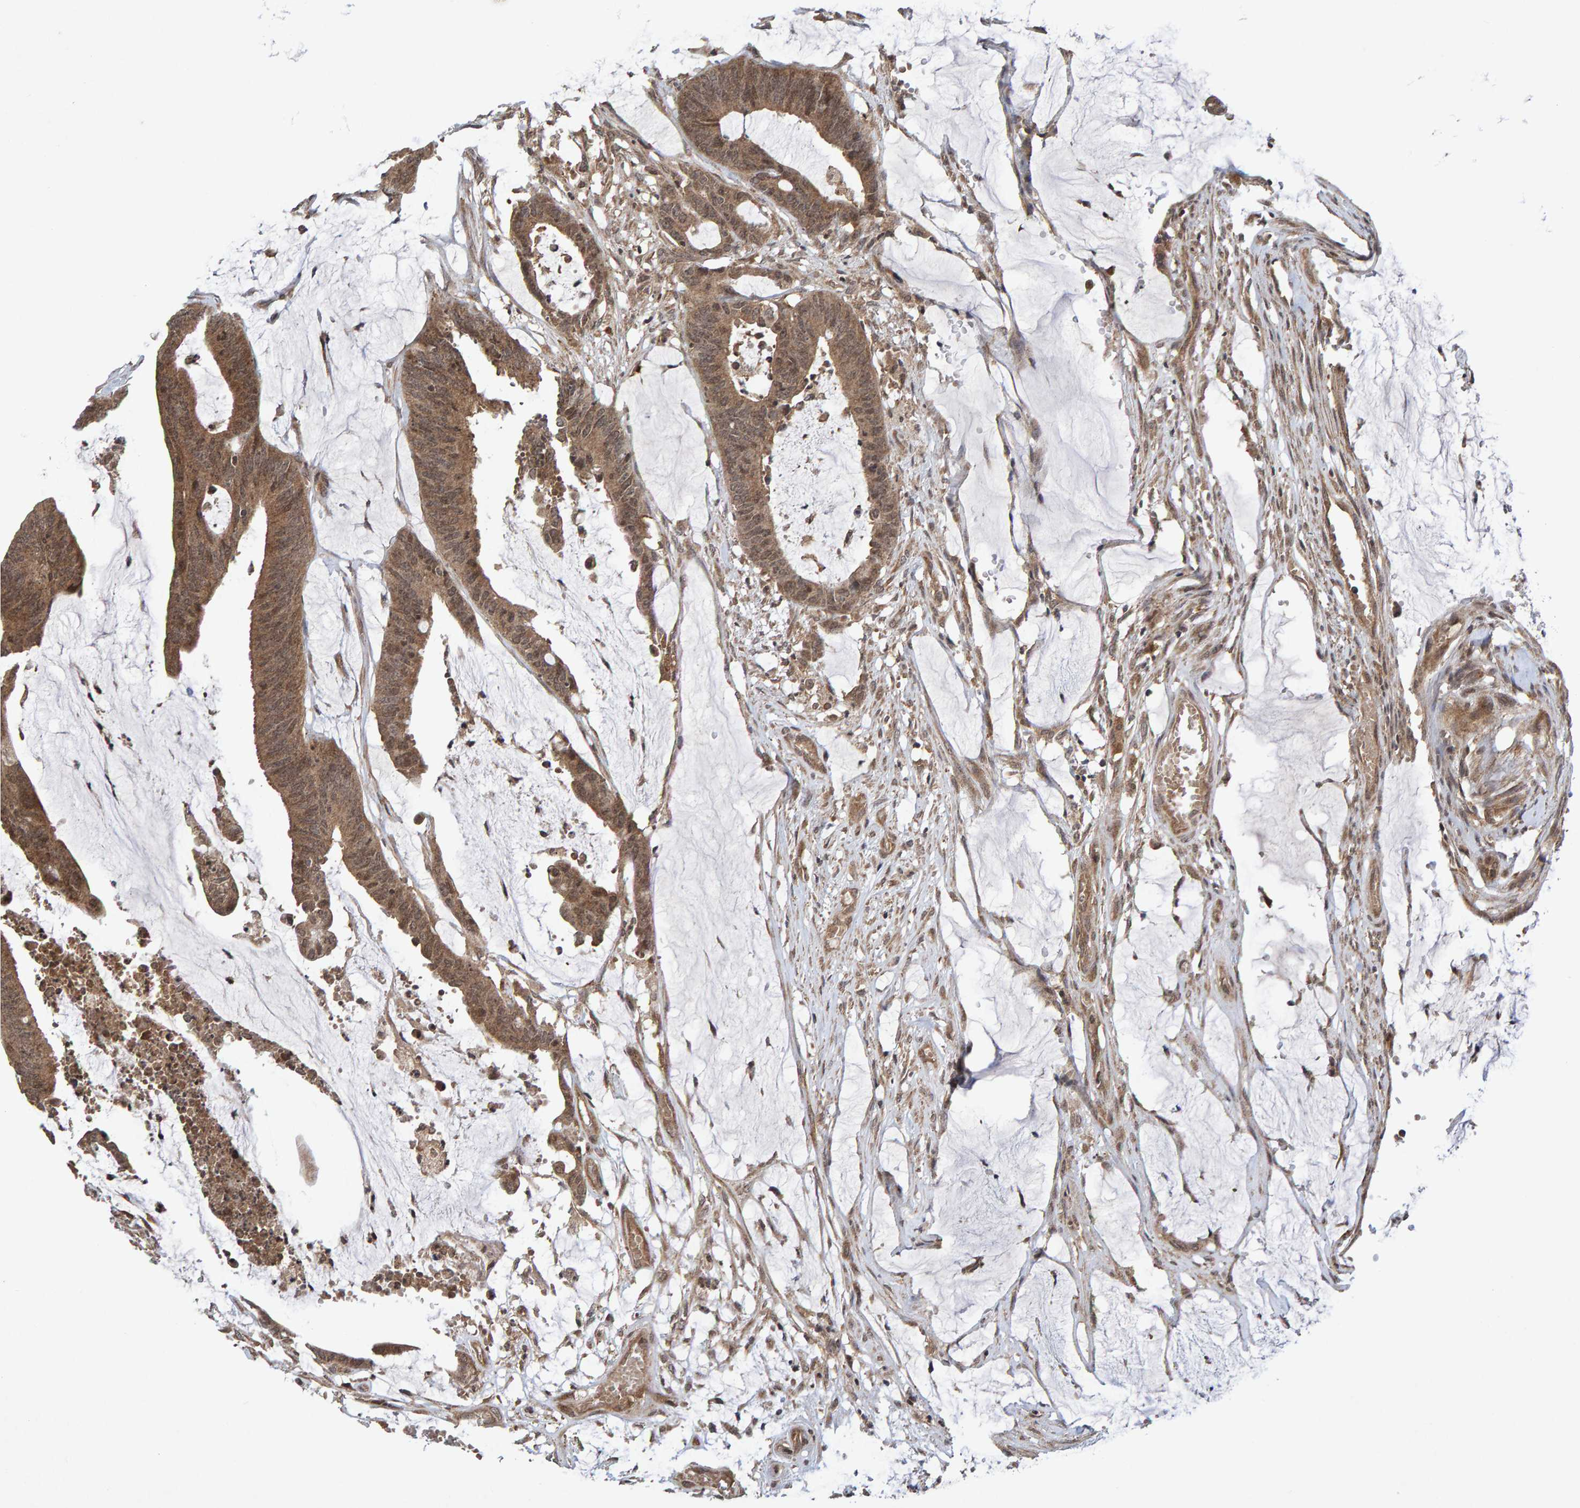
{"staining": {"intensity": "moderate", "quantity": ">75%", "location": "cytoplasmic/membranous"}, "tissue": "colorectal cancer", "cell_type": "Tumor cells", "image_type": "cancer", "snomed": [{"axis": "morphology", "description": "Adenocarcinoma, NOS"}, {"axis": "topography", "description": "Rectum"}], "caption": "A high-resolution image shows immunohistochemistry (IHC) staining of colorectal adenocarcinoma, which reveals moderate cytoplasmic/membranous staining in about >75% of tumor cells.", "gene": "CDH2", "patient": {"sex": "female", "age": 66}}